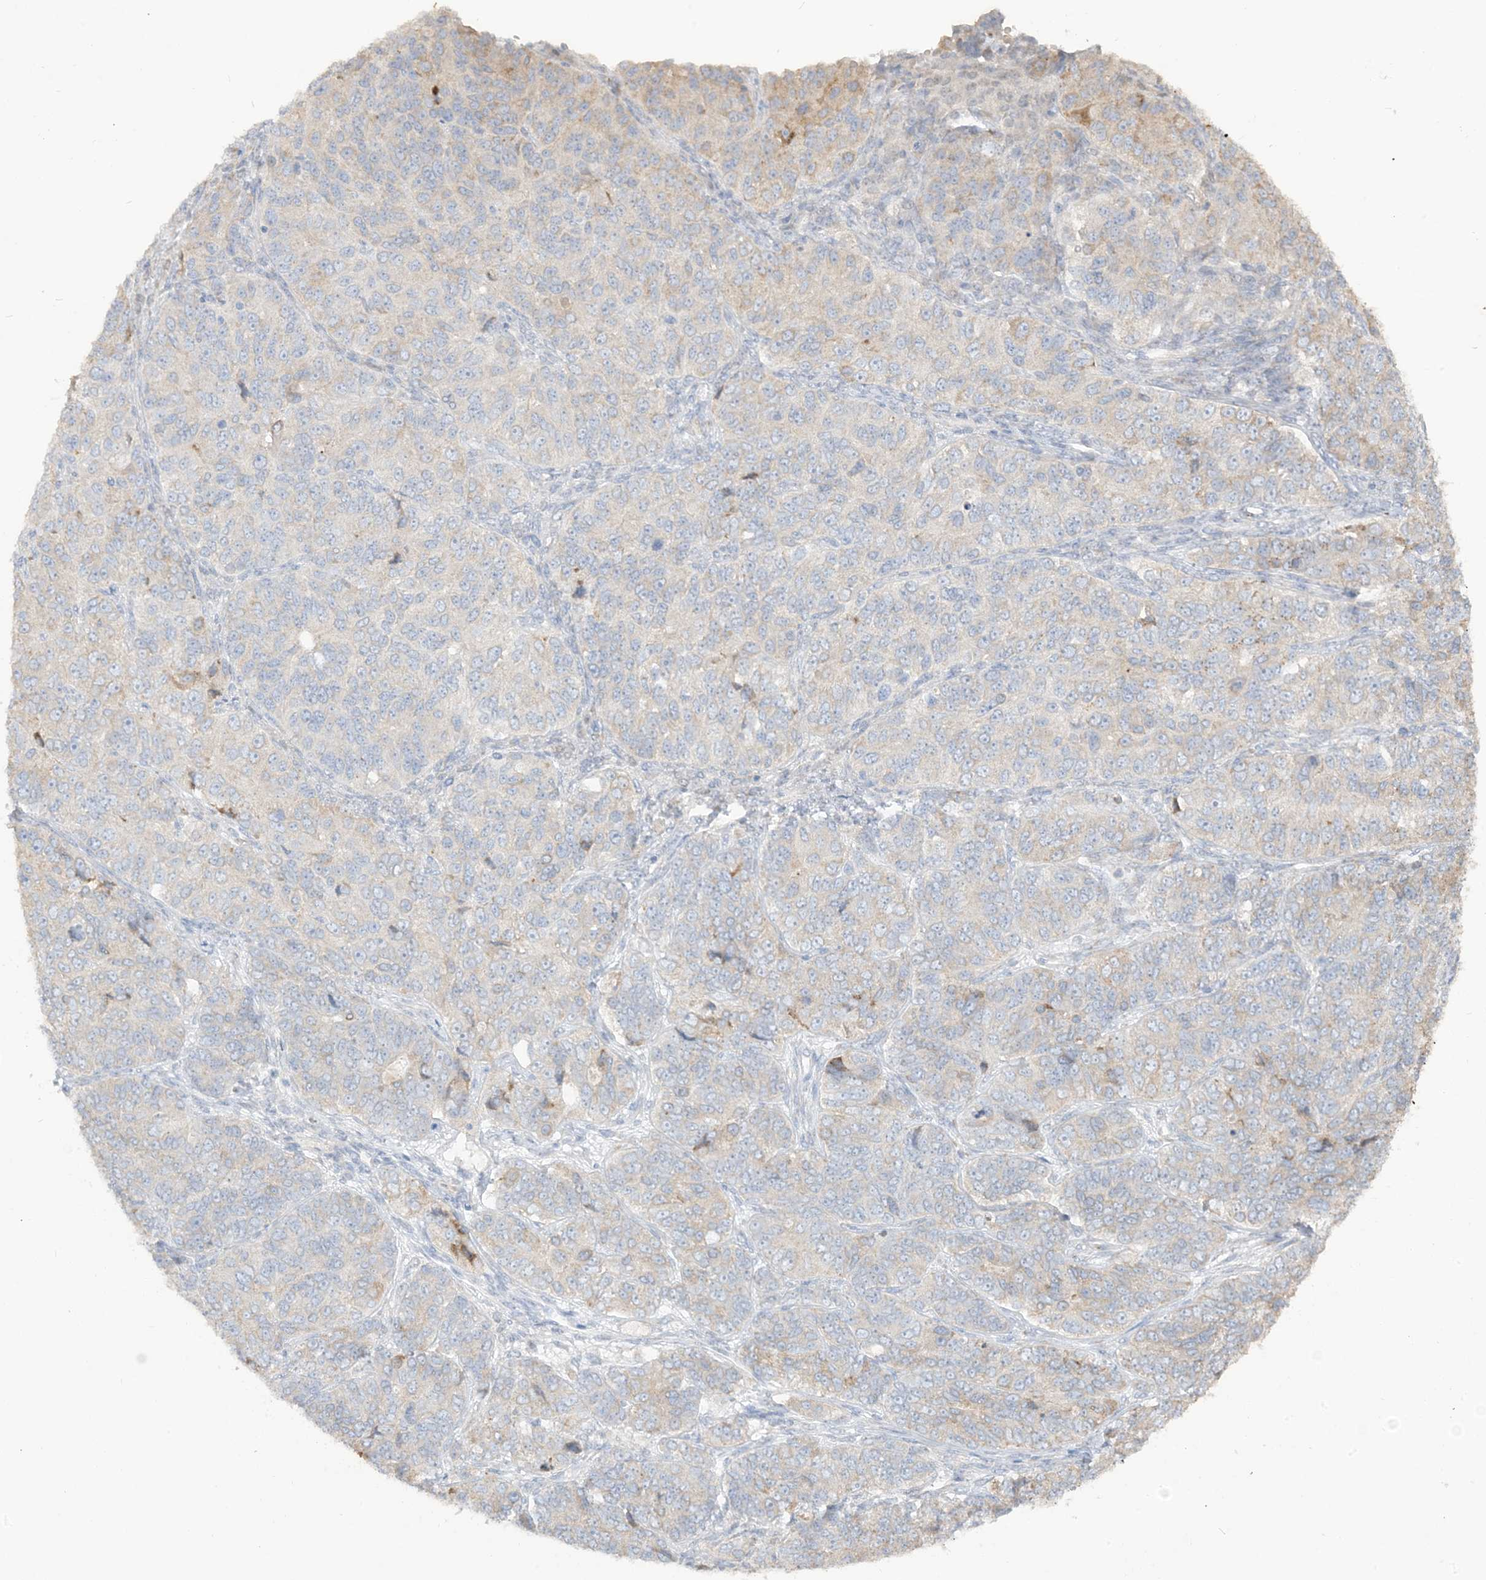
{"staining": {"intensity": "weak", "quantity": "<25%", "location": "cytoplasmic/membranous"}, "tissue": "ovarian cancer", "cell_type": "Tumor cells", "image_type": "cancer", "snomed": [{"axis": "morphology", "description": "Carcinoma, endometroid"}, {"axis": "topography", "description": "Ovary"}], "caption": "IHC histopathology image of human ovarian cancer (endometroid carcinoma) stained for a protein (brown), which reveals no staining in tumor cells.", "gene": "LOXL3", "patient": {"sex": "female", "age": 51}}